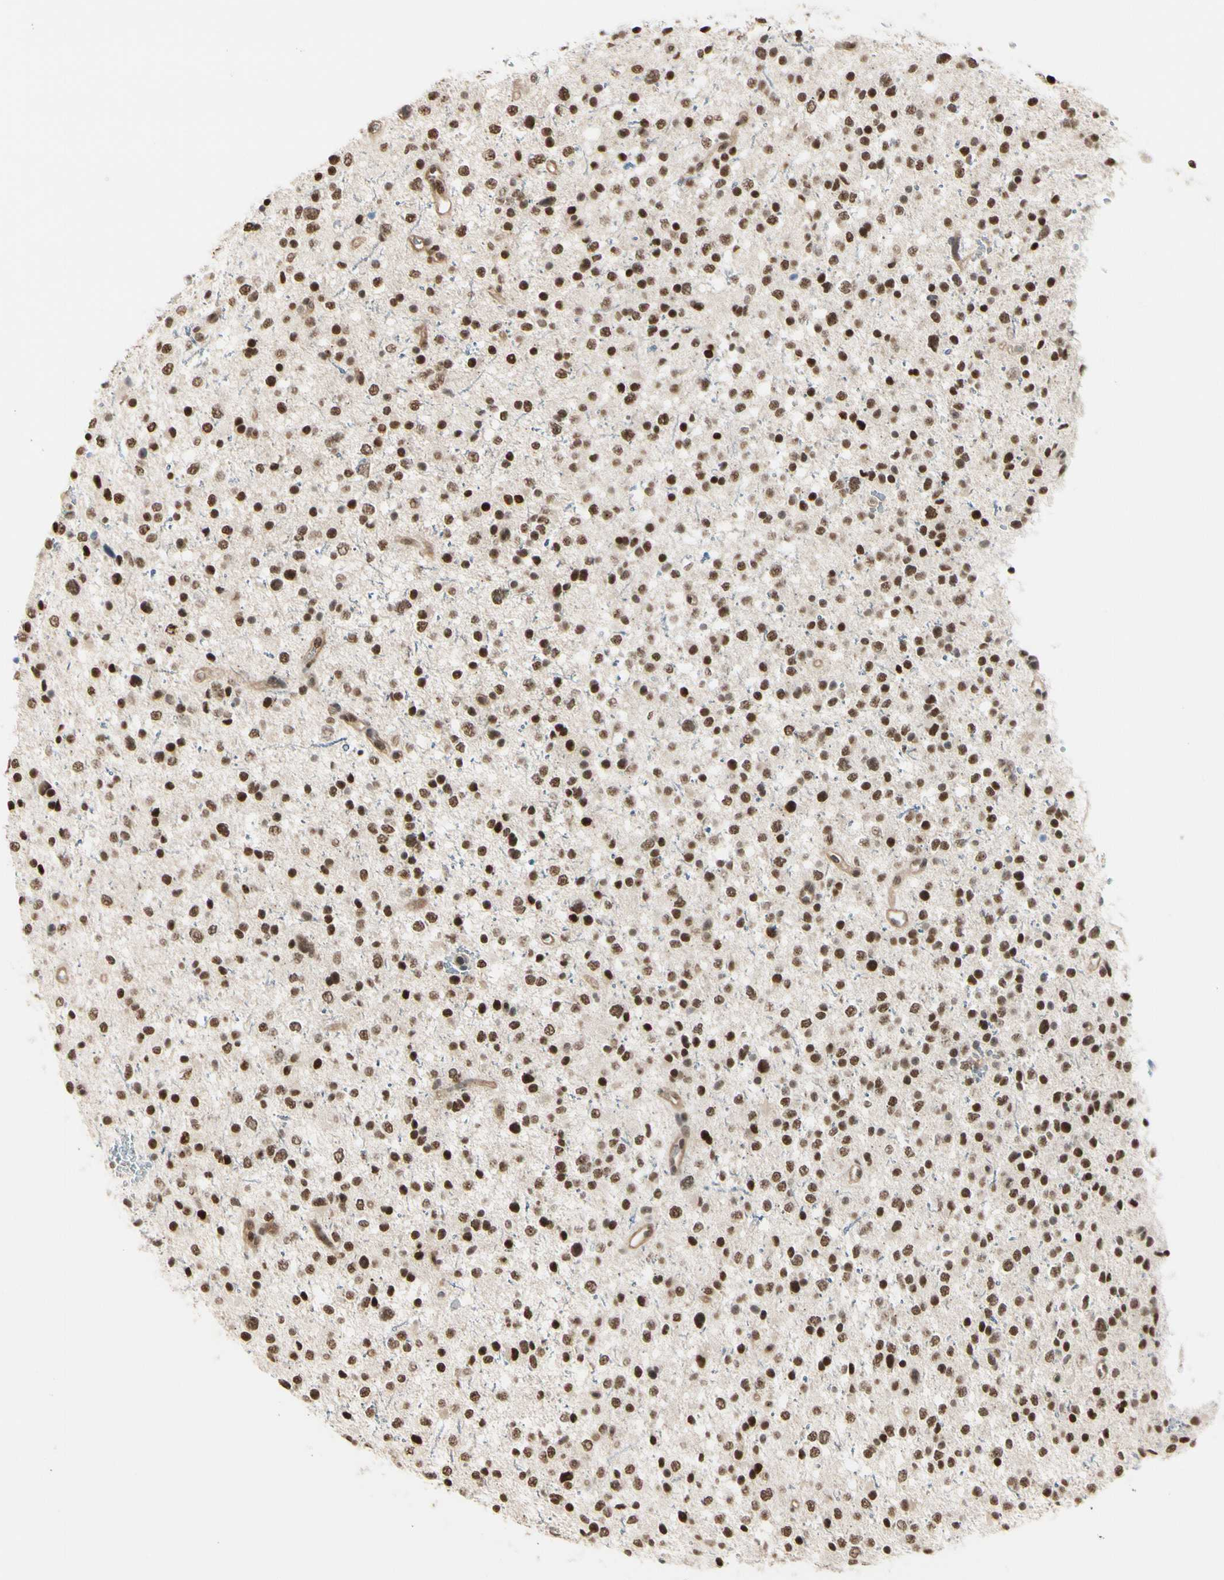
{"staining": {"intensity": "strong", "quantity": ">75%", "location": "nuclear"}, "tissue": "glioma", "cell_type": "Tumor cells", "image_type": "cancer", "snomed": [{"axis": "morphology", "description": "Glioma, malignant, Low grade"}, {"axis": "topography", "description": "Brain"}], "caption": "The immunohistochemical stain labels strong nuclear expression in tumor cells of glioma tissue.", "gene": "SUFU", "patient": {"sex": "female", "age": 37}}